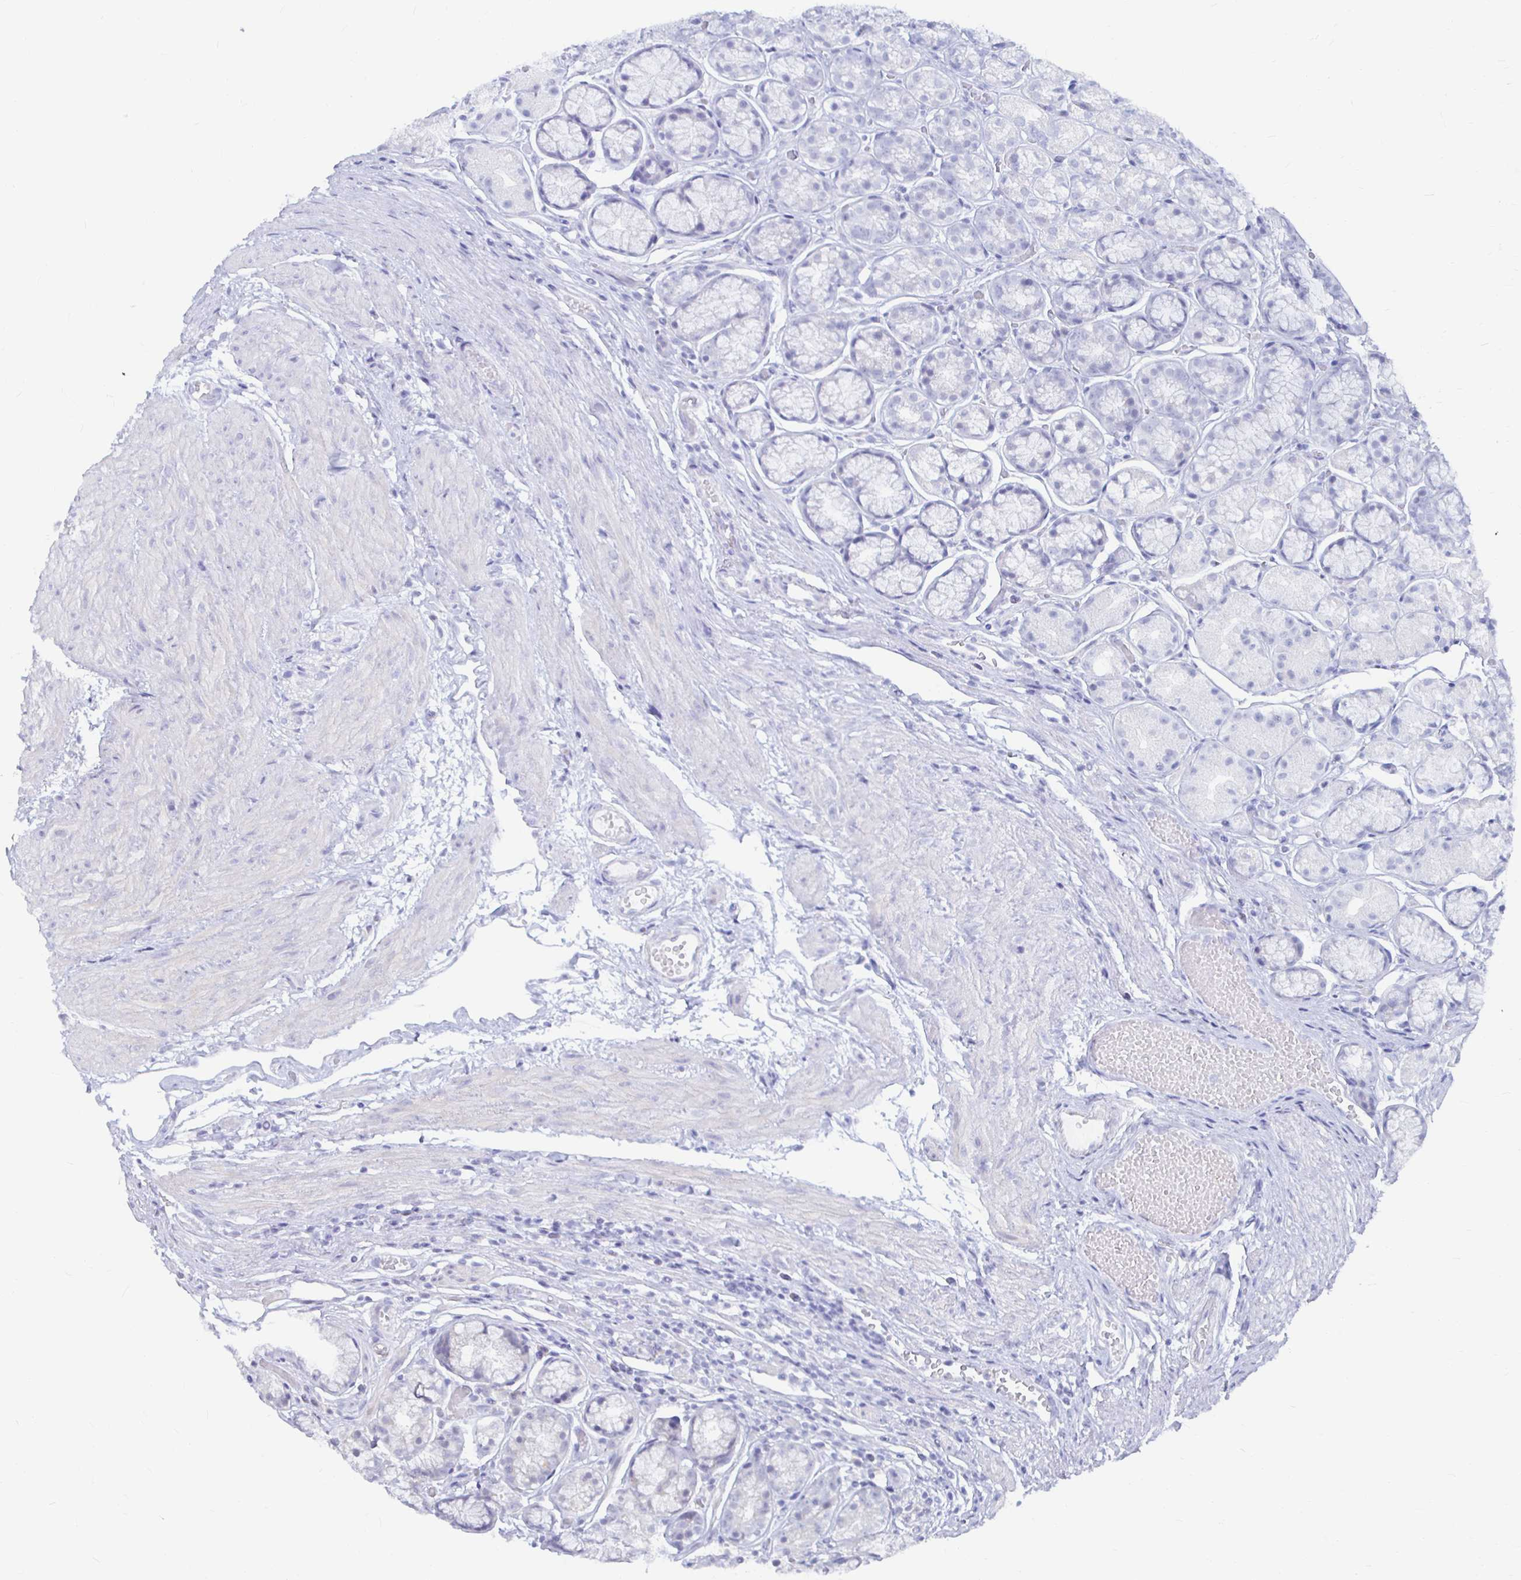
{"staining": {"intensity": "negative", "quantity": "none", "location": "none"}, "tissue": "stomach", "cell_type": "Glandular cells", "image_type": "normal", "snomed": [{"axis": "morphology", "description": "Normal tissue, NOS"}, {"axis": "topography", "description": "Smooth muscle"}, {"axis": "topography", "description": "Stomach"}], "caption": "Glandular cells show no significant staining in benign stomach. The staining is performed using DAB (3,3'-diaminobenzidine) brown chromogen with nuclei counter-stained in using hematoxylin.", "gene": "CAPN11", "patient": {"sex": "male", "age": 70}}